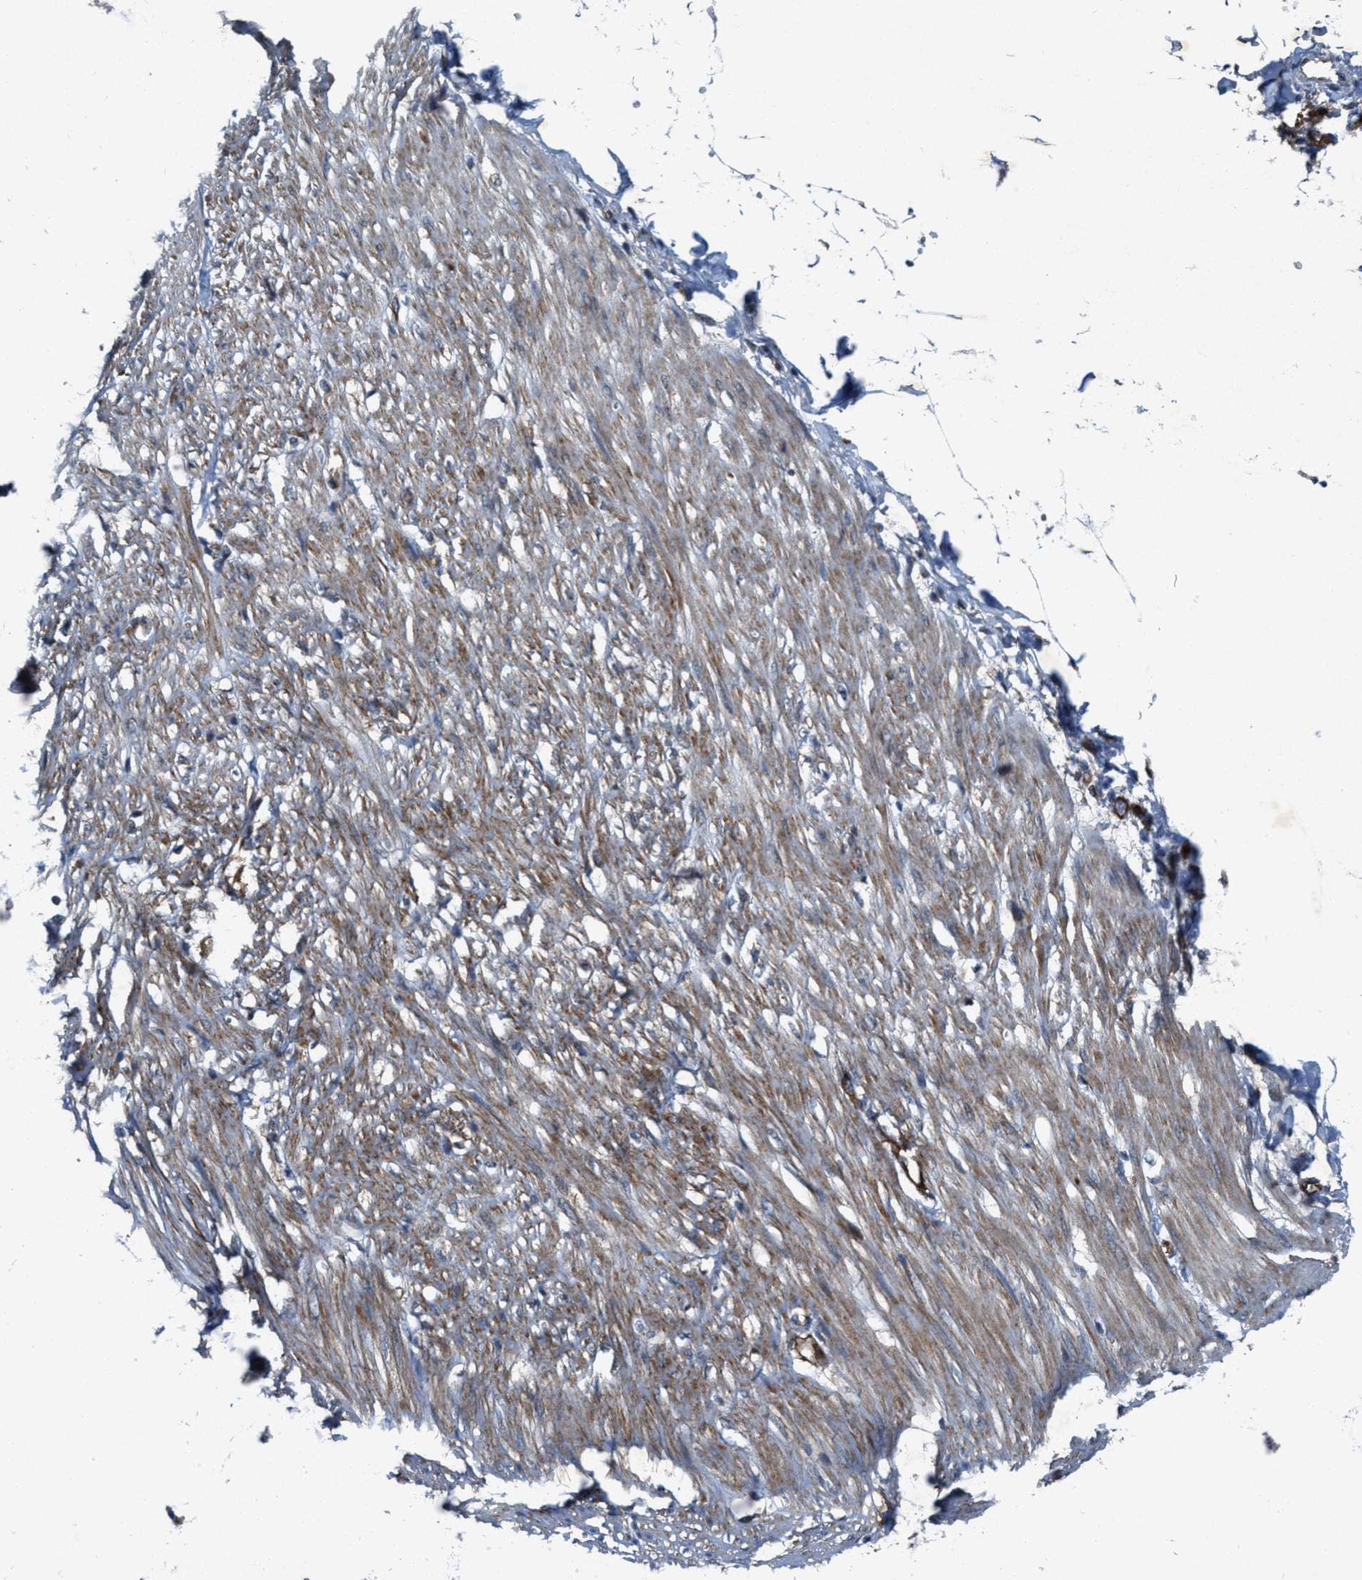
{"staining": {"intensity": "moderate", "quantity": "25%-75%", "location": "cytoplasmic/membranous"}, "tissue": "adipose tissue", "cell_type": "Adipocytes", "image_type": "normal", "snomed": [{"axis": "morphology", "description": "Normal tissue, NOS"}, {"axis": "morphology", "description": "Adenocarcinoma, NOS"}, {"axis": "topography", "description": "Colon"}, {"axis": "topography", "description": "Peripheral nerve tissue"}], "caption": "High-magnification brightfield microscopy of normal adipose tissue stained with DAB (3,3'-diaminobenzidine) (brown) and counterstained with hematoxylin (blue). adipocytes exhibit moderate cytoplasmic/membranous expression is present in approximately25%-75% of cells.", "gene": "URGCP", "patient": {"sex": "male", "age": 14}}